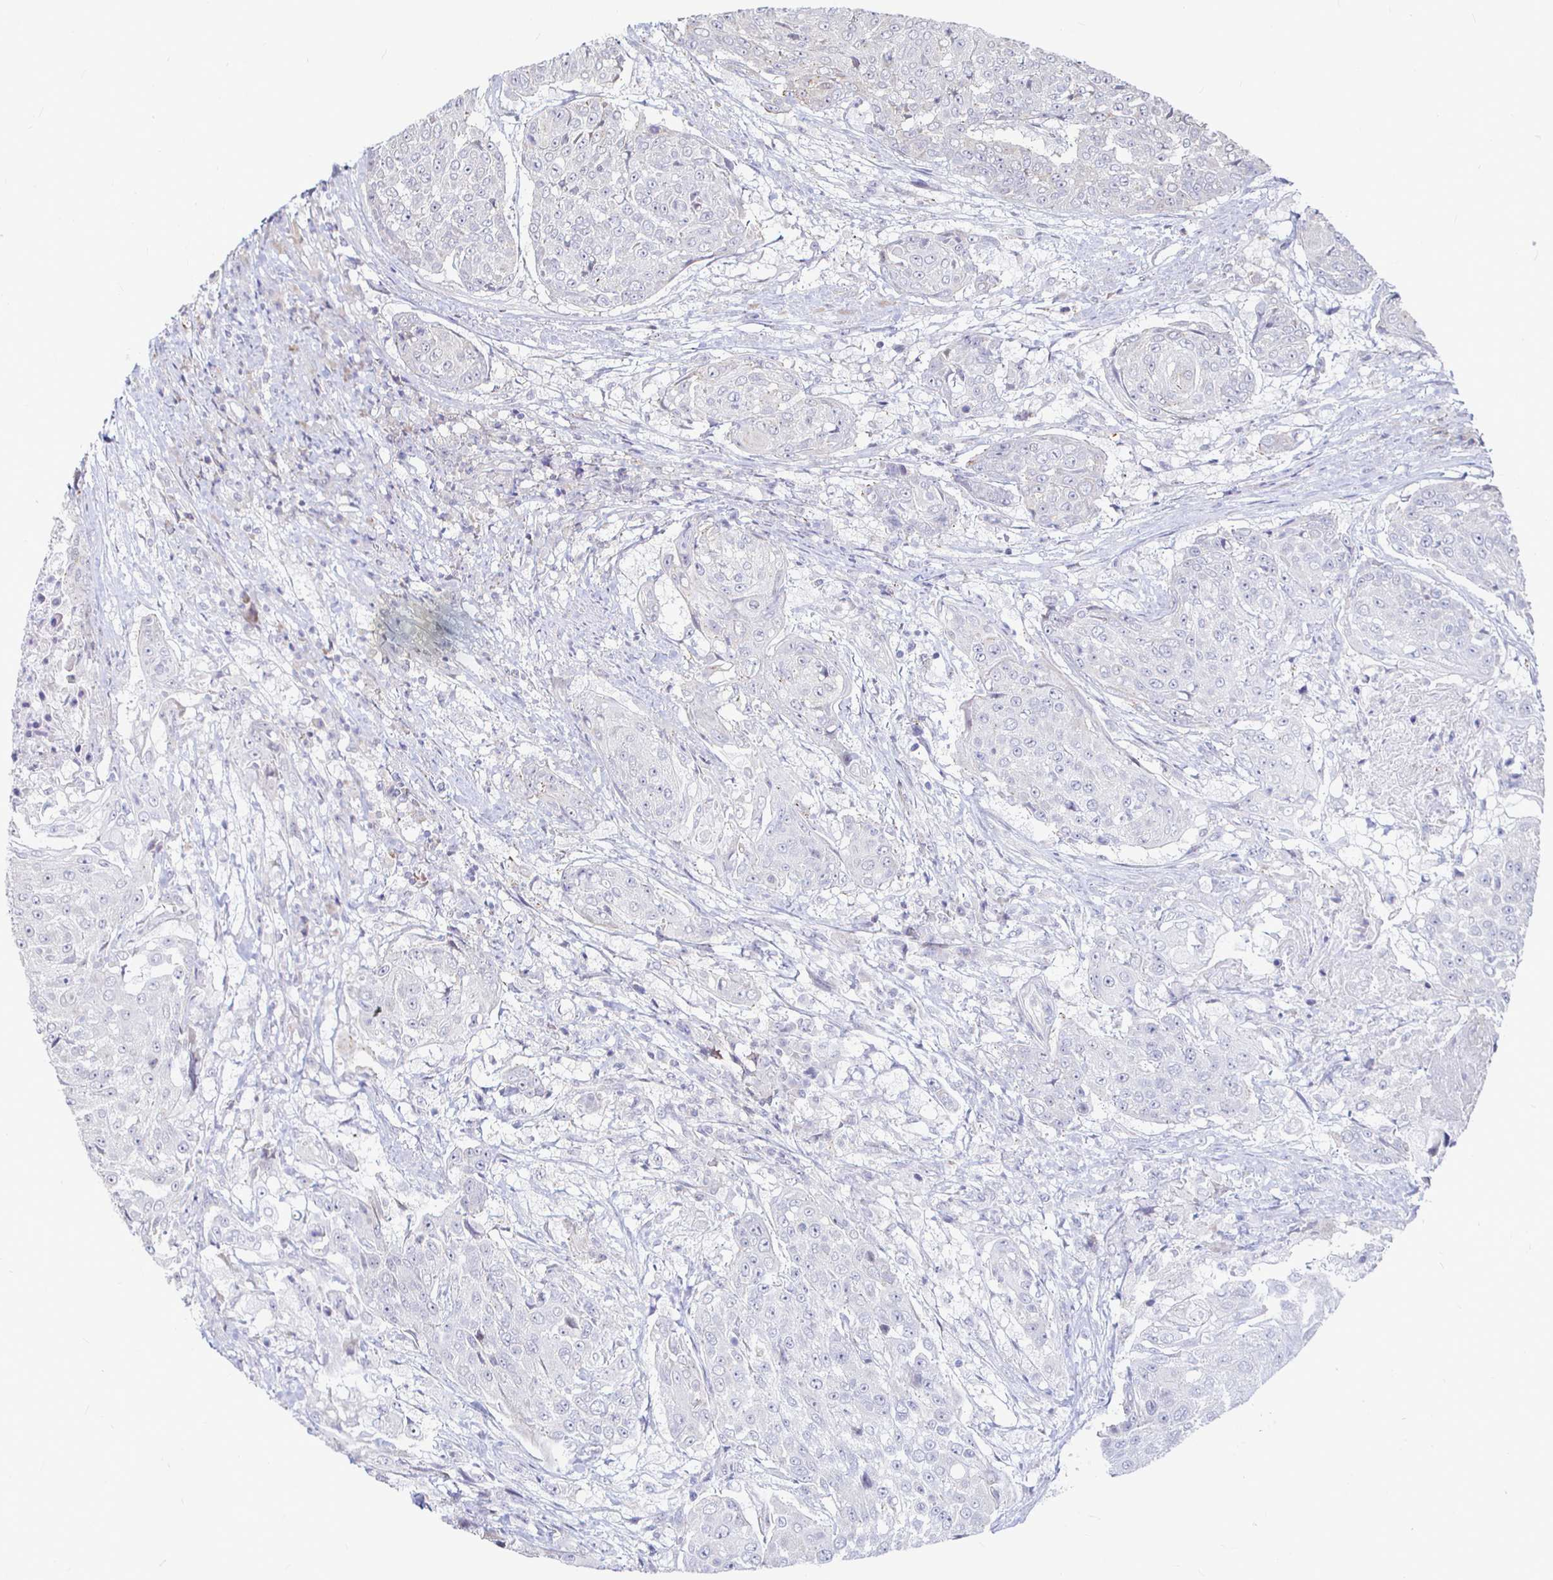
{"staining": {"intensity": "negative", "quantity": "none", "location": "none"}, "tissue": "urothelial cancer", "cell_type": "Tumor cells", "image_type": "cancer", "snomed": [{"axis": "morphology", "description": "Urothelial carcinoma, High grade"}, {"axis": "topography", "description": "Urinary bladder"}], "caption": "High power microscopy photomicrograph of an immunohistochemistry (IHC) micrograph of urothelial cancer, revealing no significant positivity in tumor cells. (DAB (3,3'-diaminobenzidine) IHC, high magnification).", "gene": "CAPN11", "patient": {"sex": "female", "age": 63}}